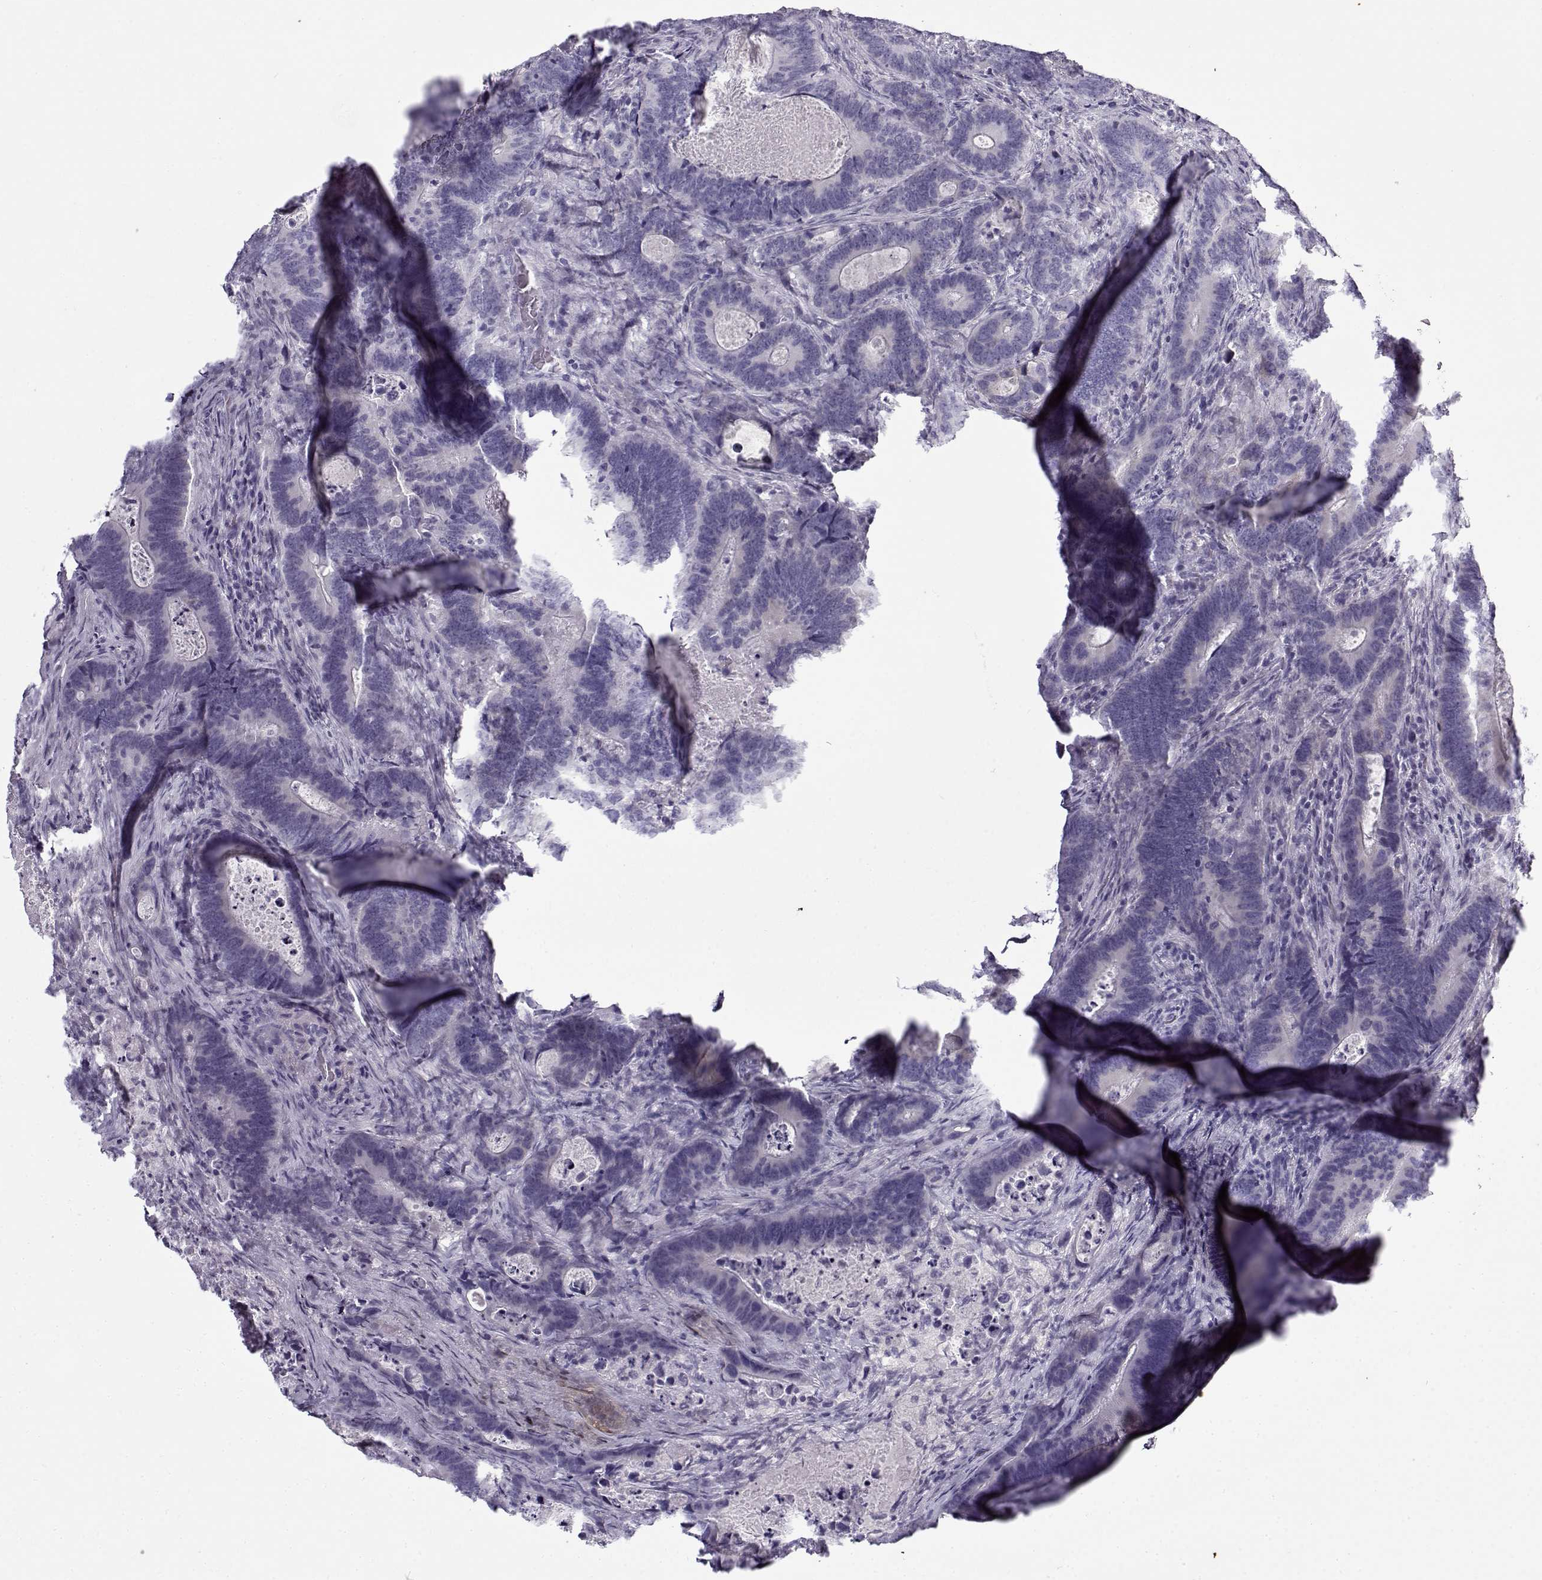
{"staining": {"intensity": "negative", "quantity": "none", "location": "none"}, "tissue": "colorectal cancer", "cell_type": "Tumor cells", "image_type": "cancer", "snomed": [{"axis": "morphology", "description": "Adenocarcinoma, NOS"}, {"axis": "topography", "description": "Colon"}], "caption": "The IHC histopathology image has no significant expression in tumor cells of colorectal cancer (adenocarcinoma) tissue. (DAB (3,3'-diaminobenzidine) immunohistochemistry, high magnification).", "gene": "GTSF1L", "patient": {"sex": "female", "age": 82}}